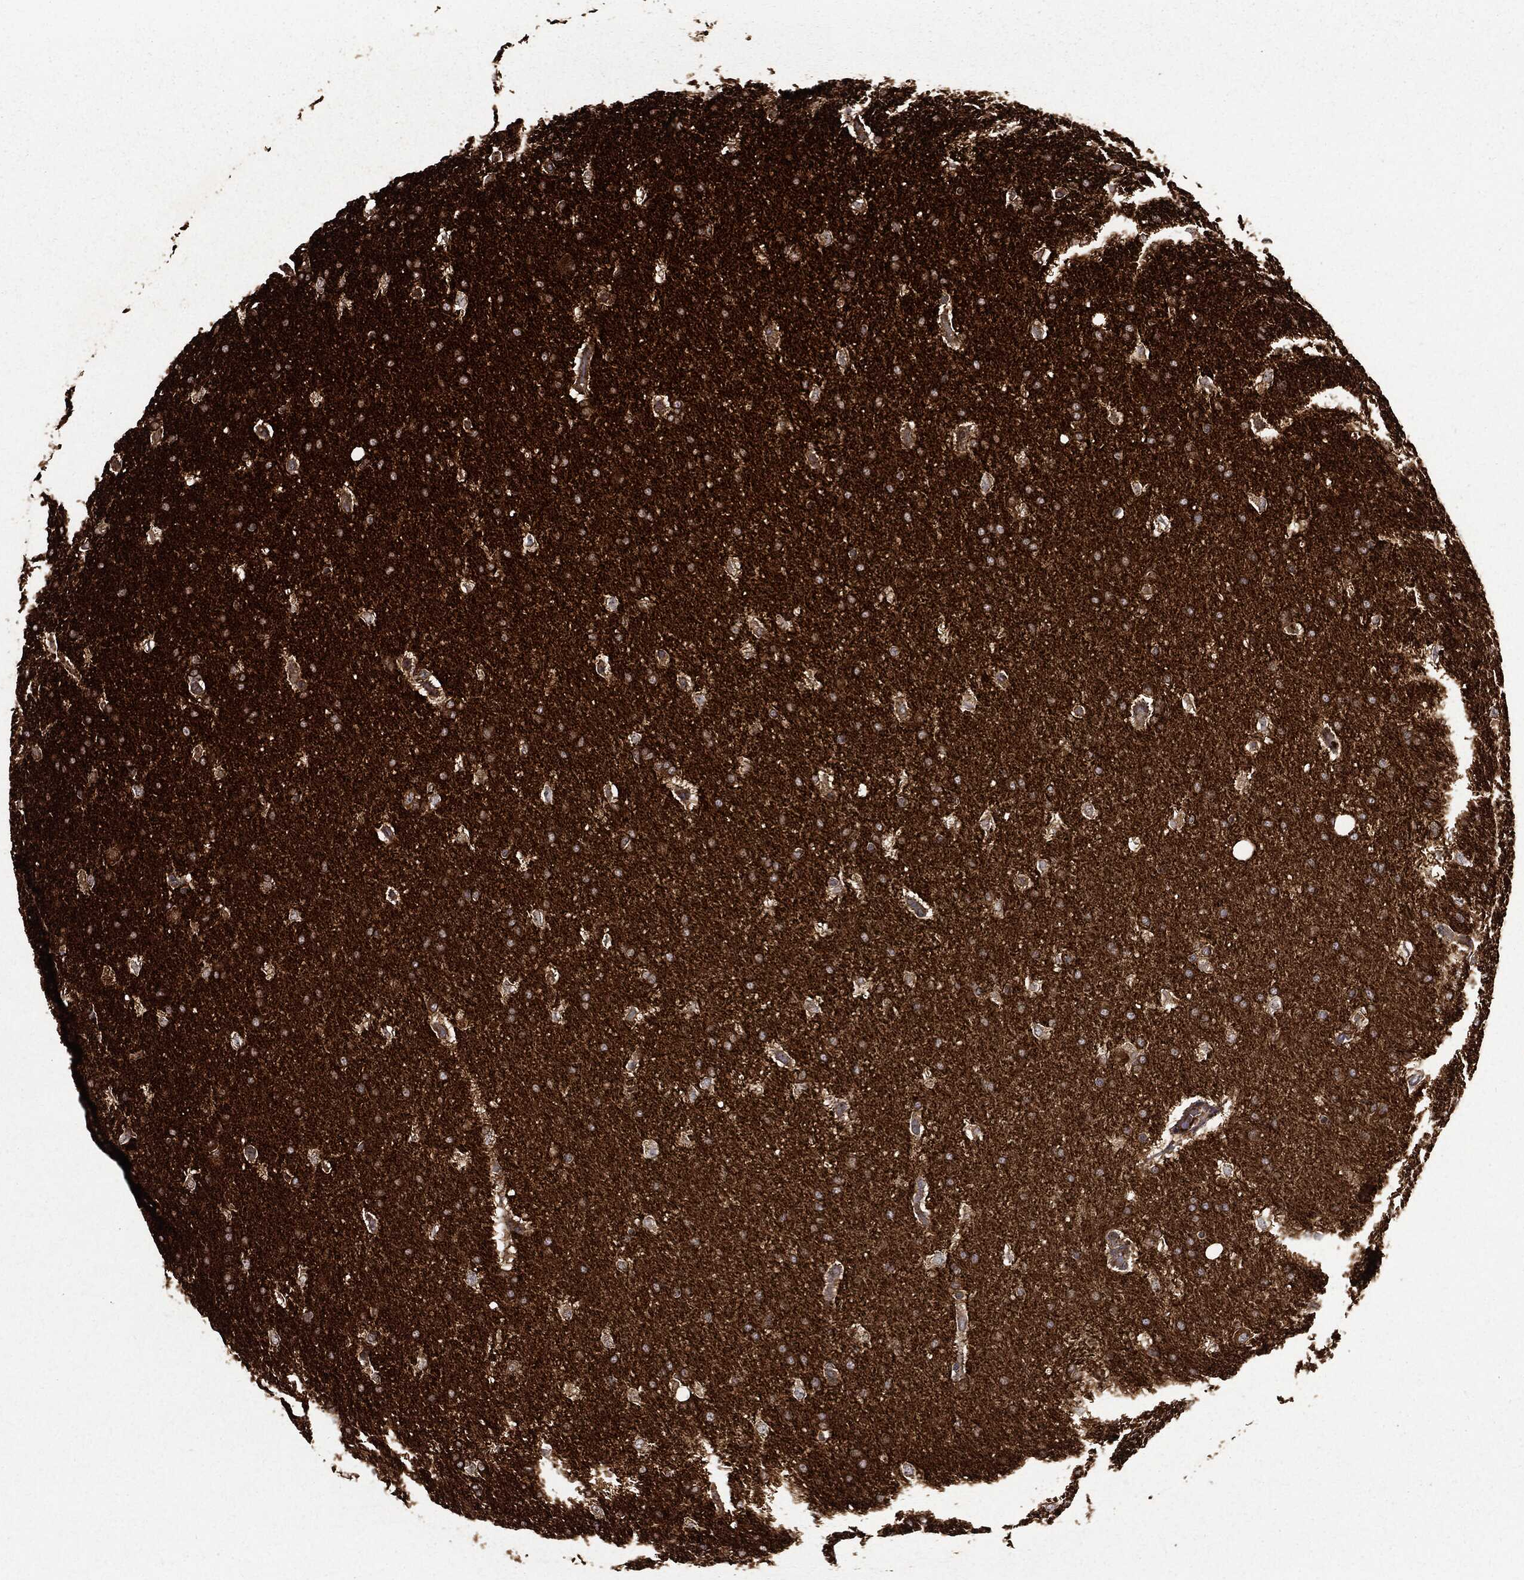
{"staining": {"intensity": "moderate", "quantity": ">75%", "location": "cytoplasmic/membranous"}, "tissue": "glioma", "cell_type": "Tumor cells", "image_type": "cancer", "snomed": [{"axis": "morphology", "description": "Glioma, malignant, Low grade"}, {"axis": "topography", "description": "Brain"}], "caption": "About >75% of tumor cells in human malignant low-grade glioma display moderate cytoplasmic/membranous protein positivity as visualized by brown immunohistochemical staining.", "gene": "HTT", "patient": {"sex": "female", "age": 37}}